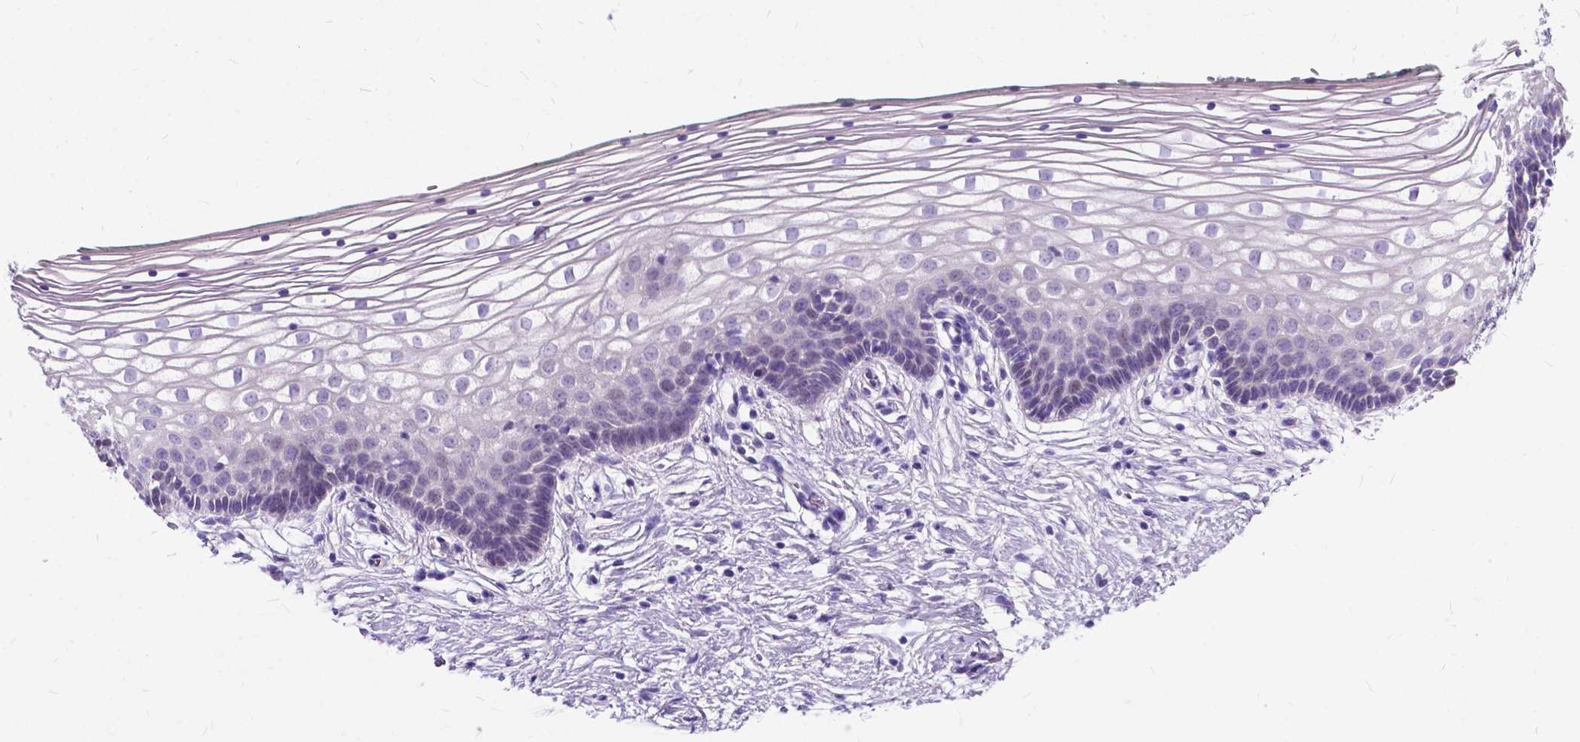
{"staining": {"intensity": "negative", "quantity": "none", "location": "none"}, "tissue": "vagina", "cell_type": "Squamous epithelial cells", "image_type": "normal", "snomed": [{"axis": "morphology", "description": "Normal tissue, NOS"}, {"axis": "topography", "description": "Vagina"}], "caption": "The micrograph shows no staining of squamous epithelial cells in benign vagina.", "gene": "BSND", "patient": {"sex": "female", "age": 36}}